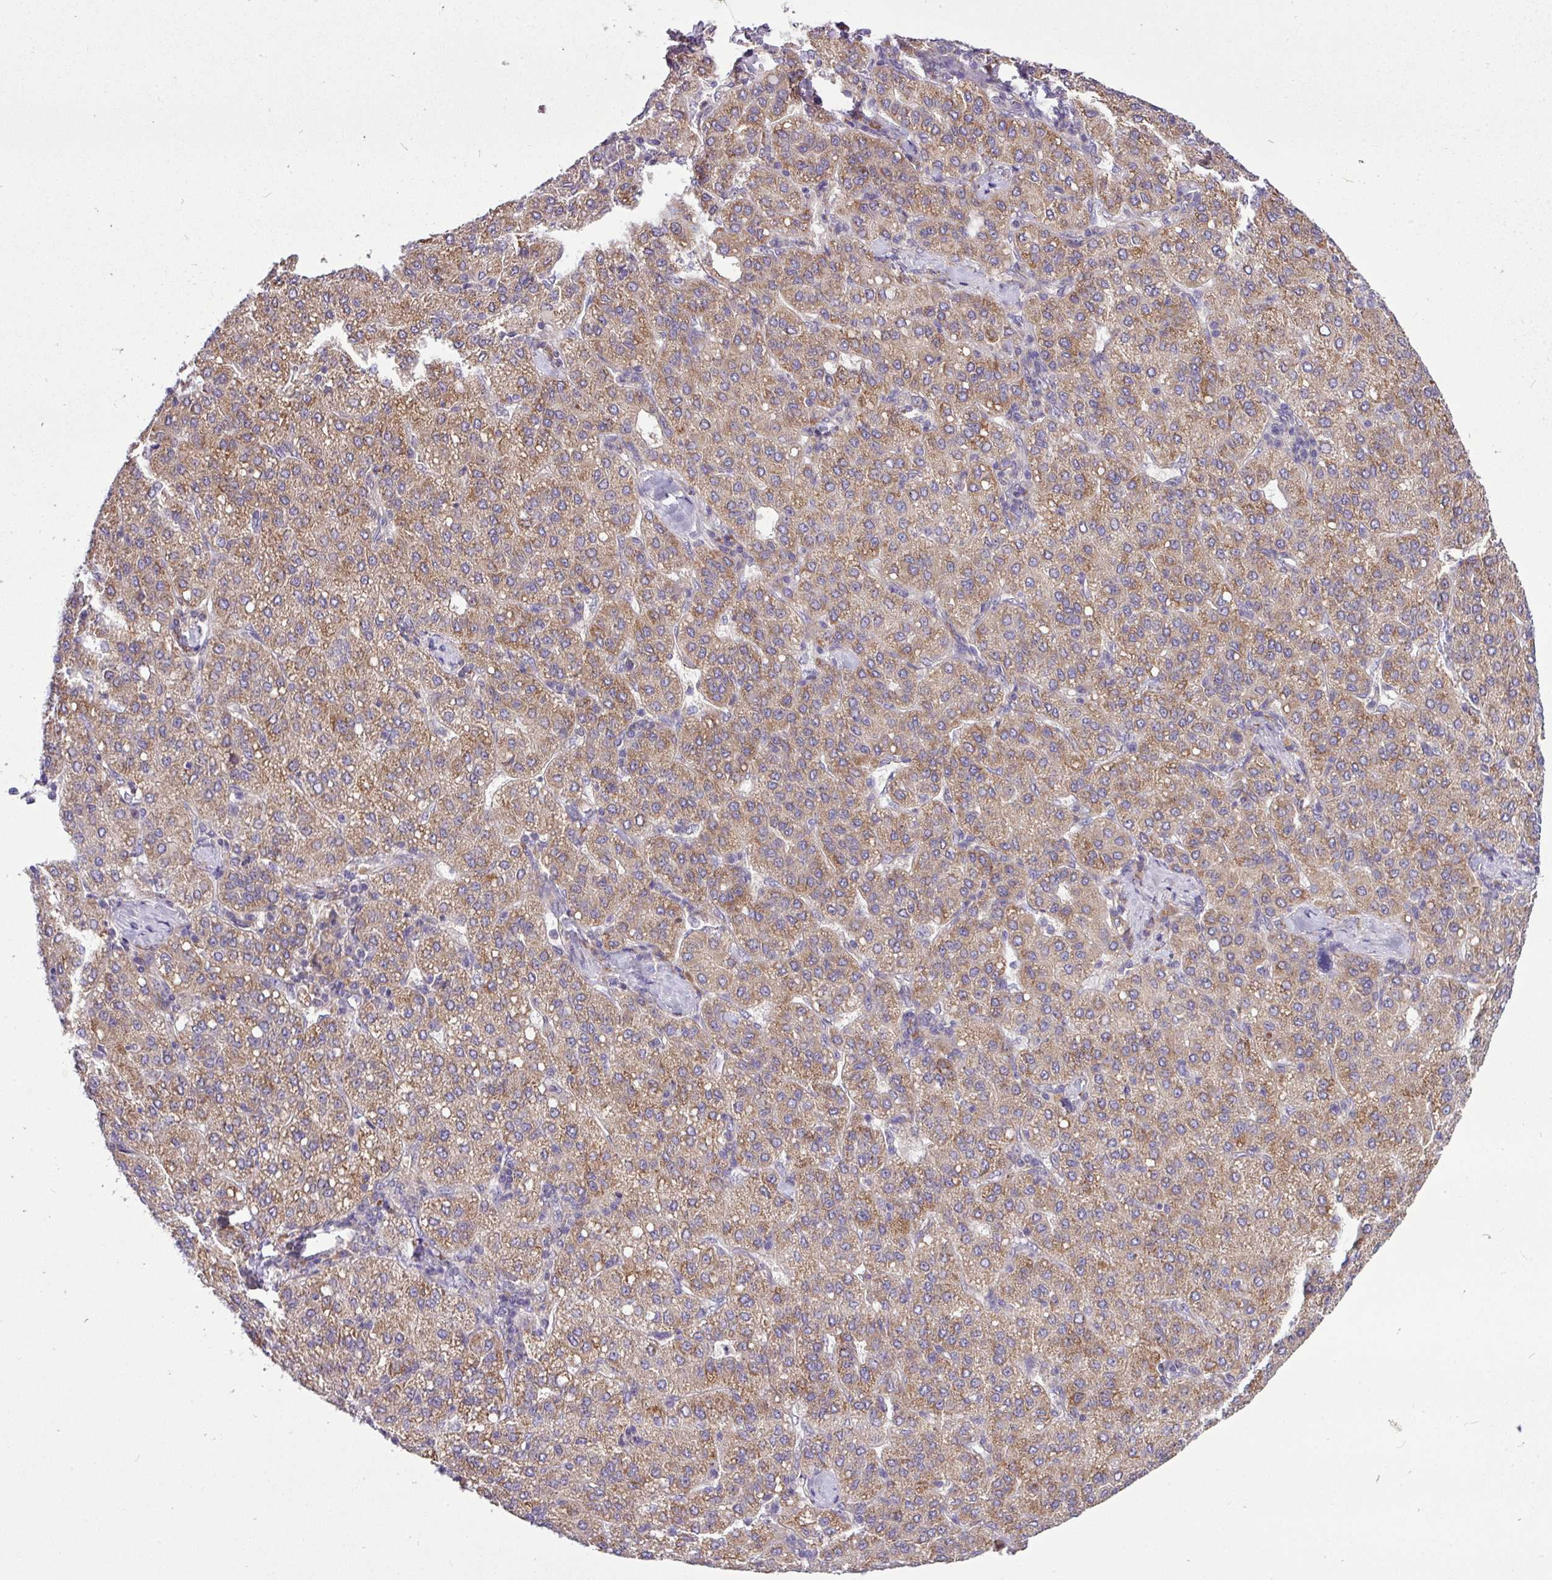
{"staining": {"intensity": "moderate", "quantity": ">75%", "location": "cytoplasmic/membranous"}, "tissue": "liver cancer", "cell_type": "Tumor cells", "image_type": "cancer", "snomed": [{"axis": "morphology", "description": "Carcinoma, Hepatocellular, NOS"}, {"axis": "topography", "description": "Liver"}], "caption": "DAB (3,3'-diaminobenzidine) immunohistochemical staining of hepatocellular carcinoma (liver) exhibits moderate cytoplasmic/membranous protein positivity in approximately >75% of tumor cells.", "gene": "TM2D2", "patient": {"sex": "male", "age": 65}}